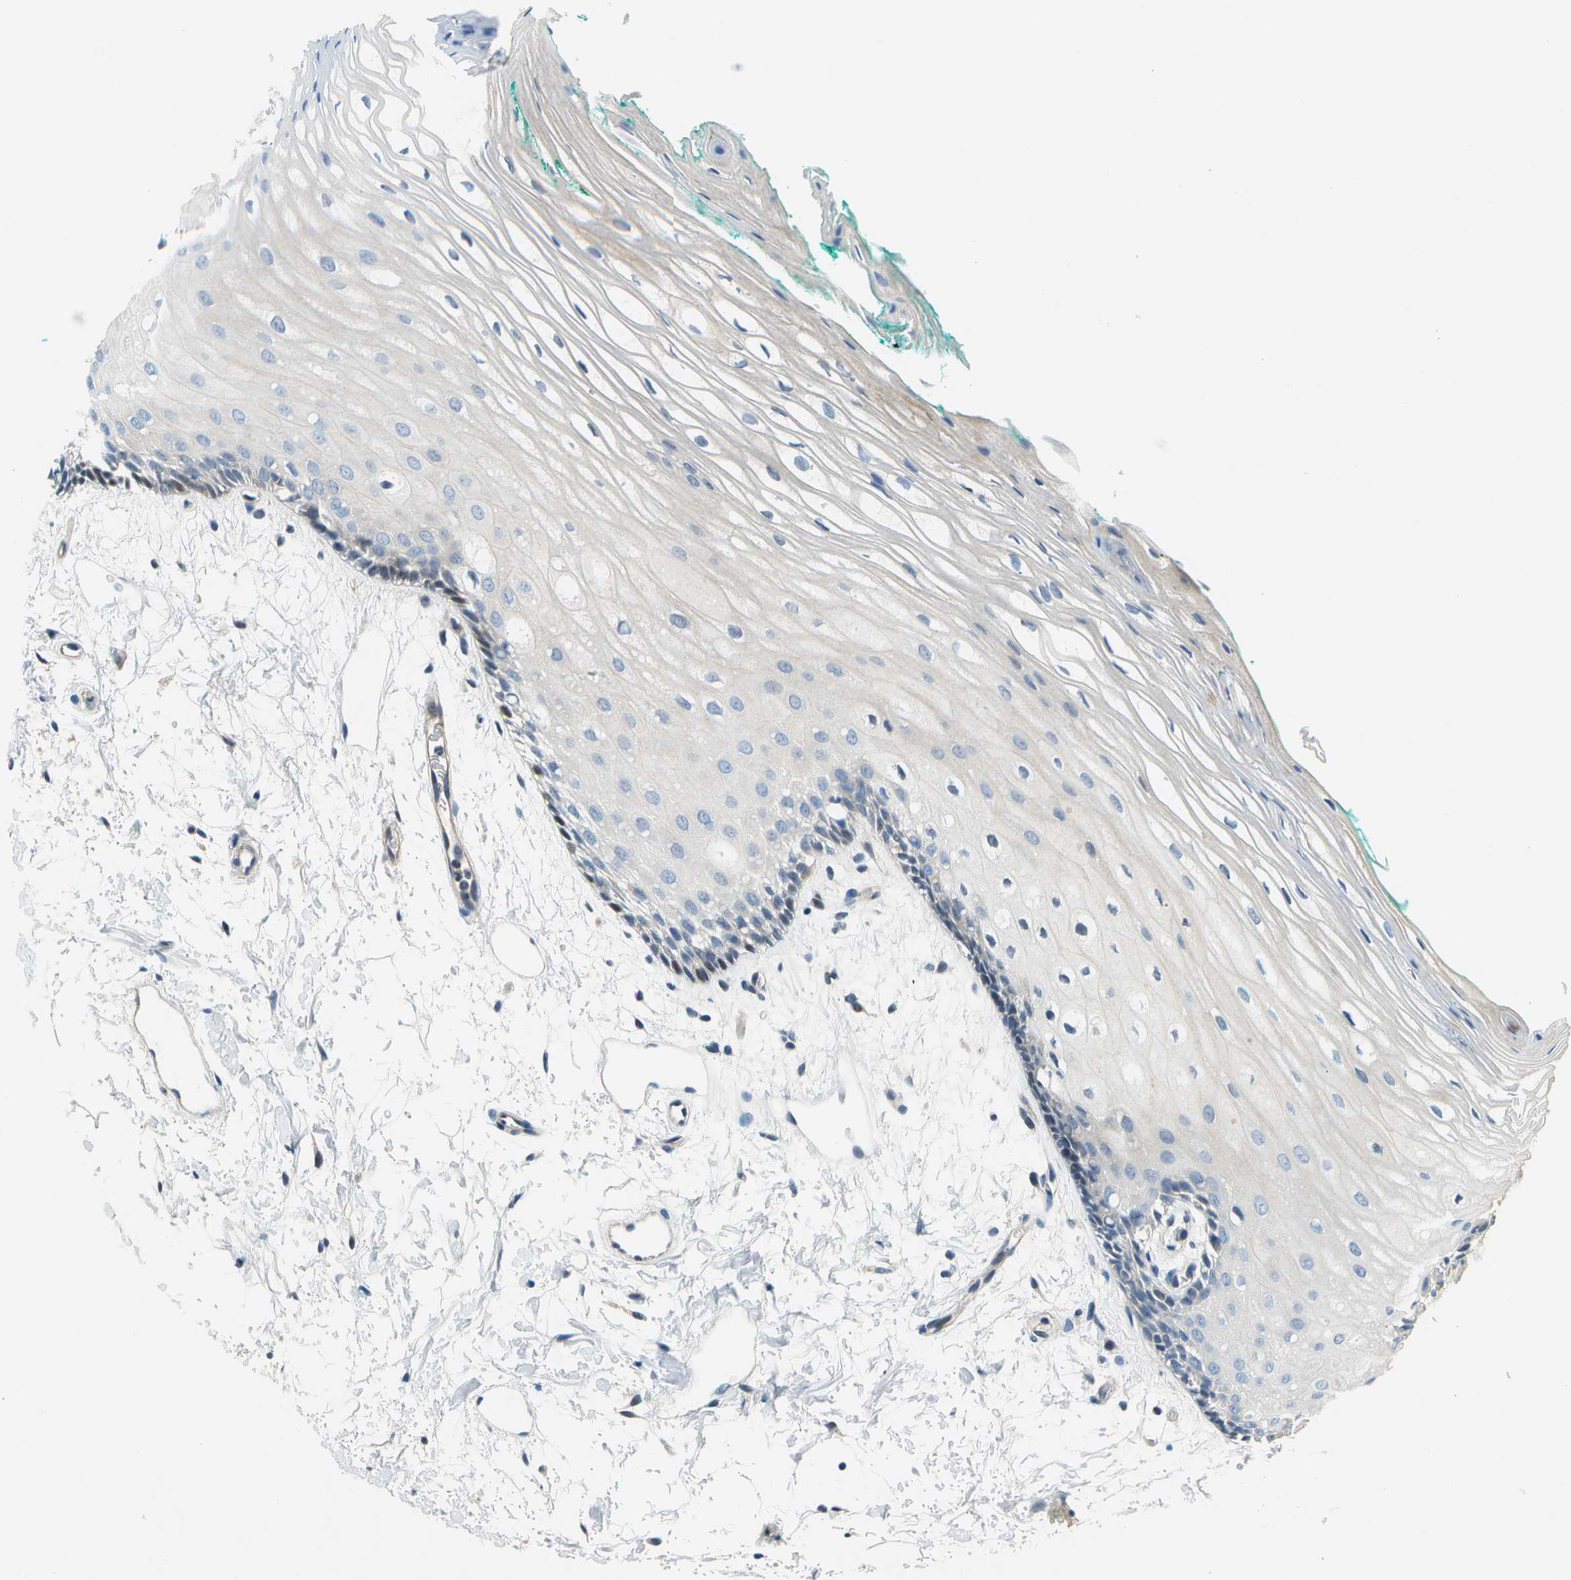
{"staining": {"intensity": "negative", "quantity": "none", "location": "none"}, "tissue": "oral mucosa", "cell_type": "Squamous epithelial cells", "image_type": "normal", "snomed": [{"axis": "morphology", "description": "Normal tissue, NOS"}, {"axis": "topography", "description": "Skeletal muscle"}, {"axis": "topography", "description": "Oral tissue"}, {"axis": "topography", "description": "Peripheral nerve tissue"}], "caption": "Immunohistochemical staining of unremarkable human oral mucosa exhibits no significant staining in squamous epithelial cells.", "gene": "ENPP5", "patient": {"sex": "female", "age": 84}}